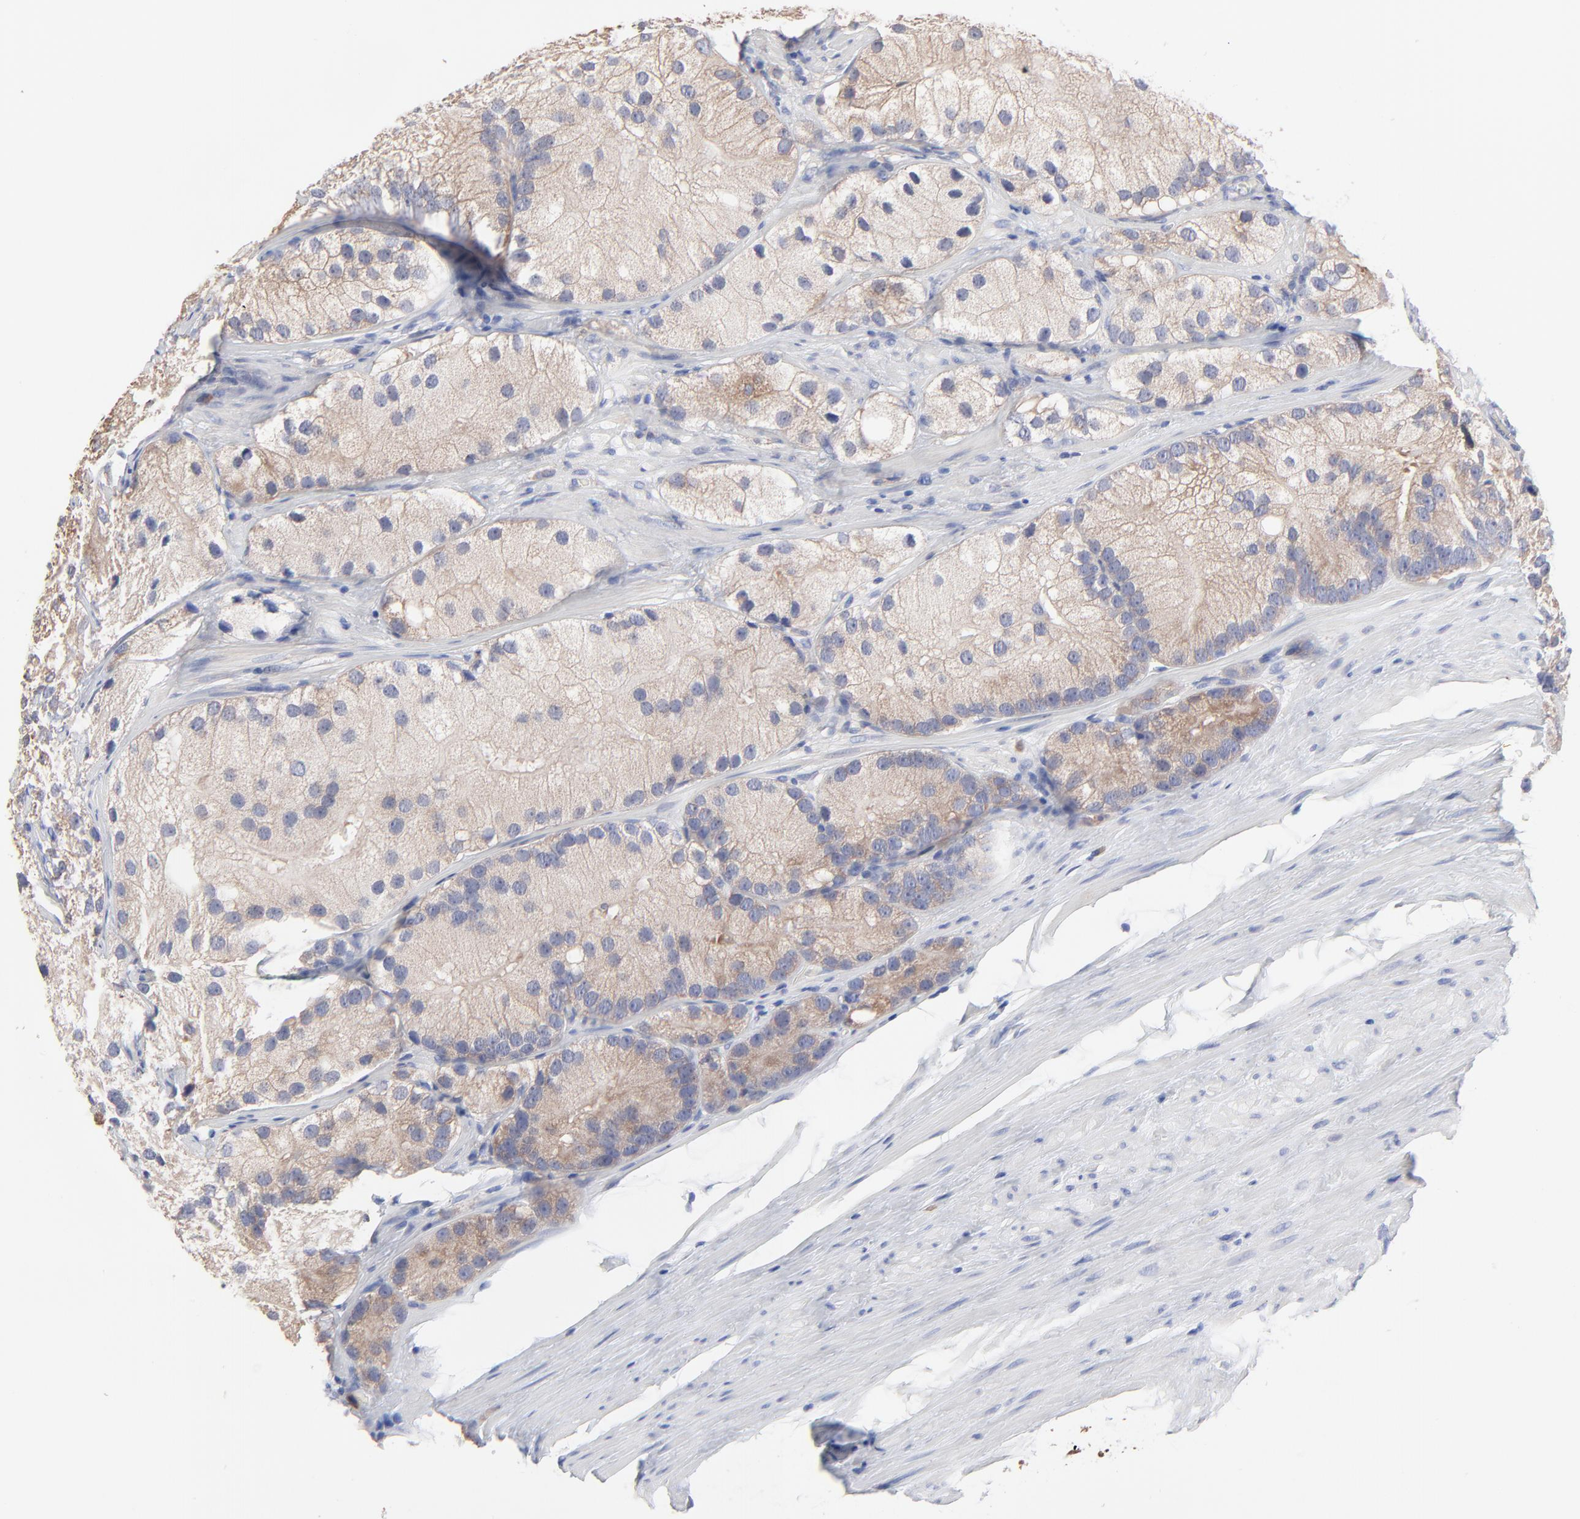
{"staining": {"intensity": "moderate", "quantity": ">75%", "location": "cytoplasmic/membranous"}, "tissue": "prostate cancer", "cell_type": "Tumor cells", "image_type": "cancer", "snomed": [{"axis": "morphology", "description": "Adenocarcinoma, Low grade"}, {"axis": "topography", "description": "Prostate"}], "caption": "There is medium levels of moderate cytoplasmic/membranous staining in tumor cells of adenocarcinoma (low-grade) (prostate), as demonstrated by immunohistochemical staining (brown color).", "gene": "PPFIBP2", "patient": {"sex": "male", "age": 69}}